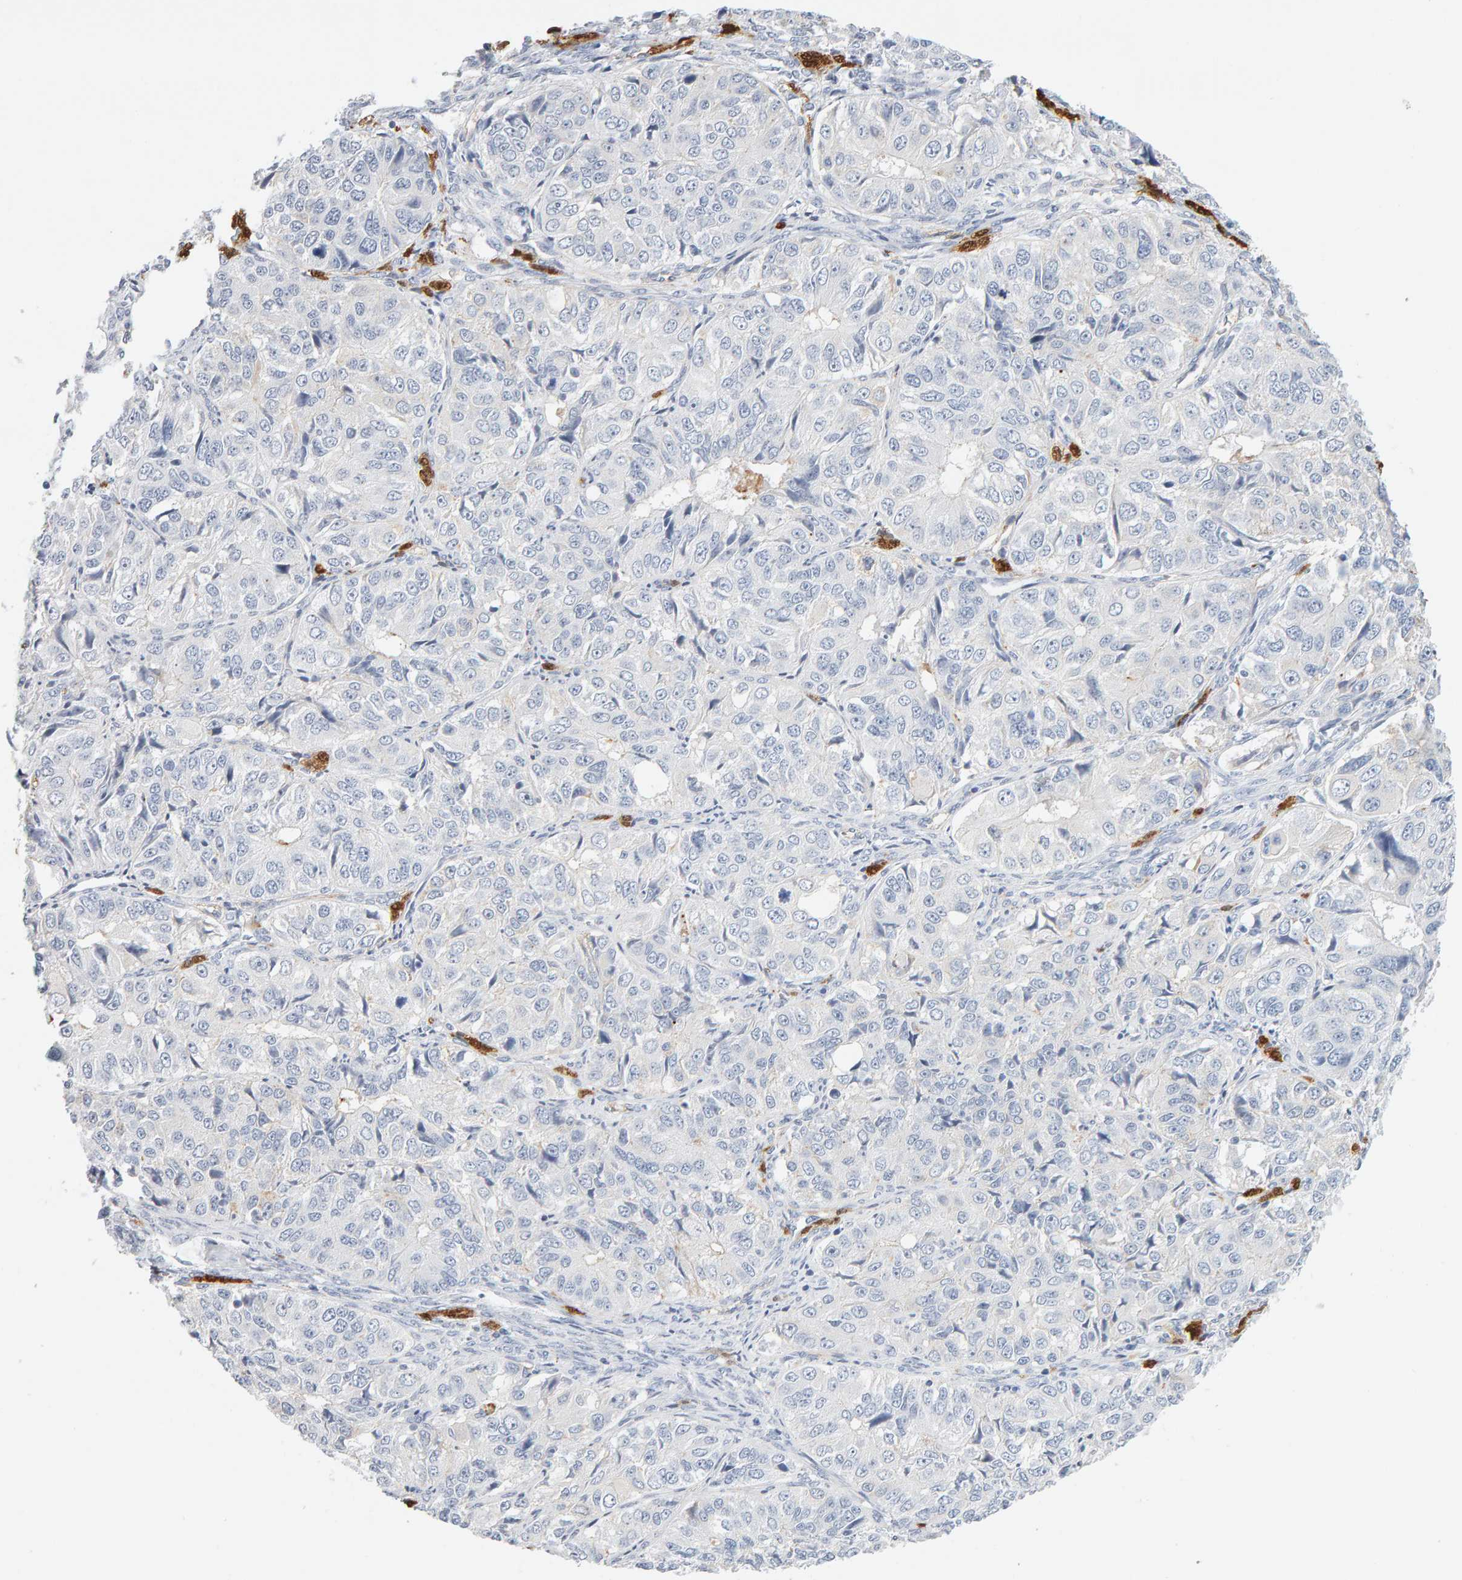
{"staining": {"intensity": "negative", "quantity": "none", "location": "none"}, "tissue": "ovarian cancer", "cell_type": "Tumor cells", "image_type": "cancer", "snomed": [{"axis": "morphology", "description": "Carcinoma, endometroid"}, {"axis": "topography", "description": "Ovary"}], "caption": "This is a photomicrograph of immunohistochemistry (IHC) staining of ovarian cancer (endometroid carcinoma), which shows no staining in tumor cells. The staining was performed using DAB (3,3'-diaminobenzidine) to visualize the protein expression in brown, while the nuclei were stained in blue with hematoxylin (Magnification: 20x).", "gene": "METRNL", "patient": {"sex": "female", "age": 51}}